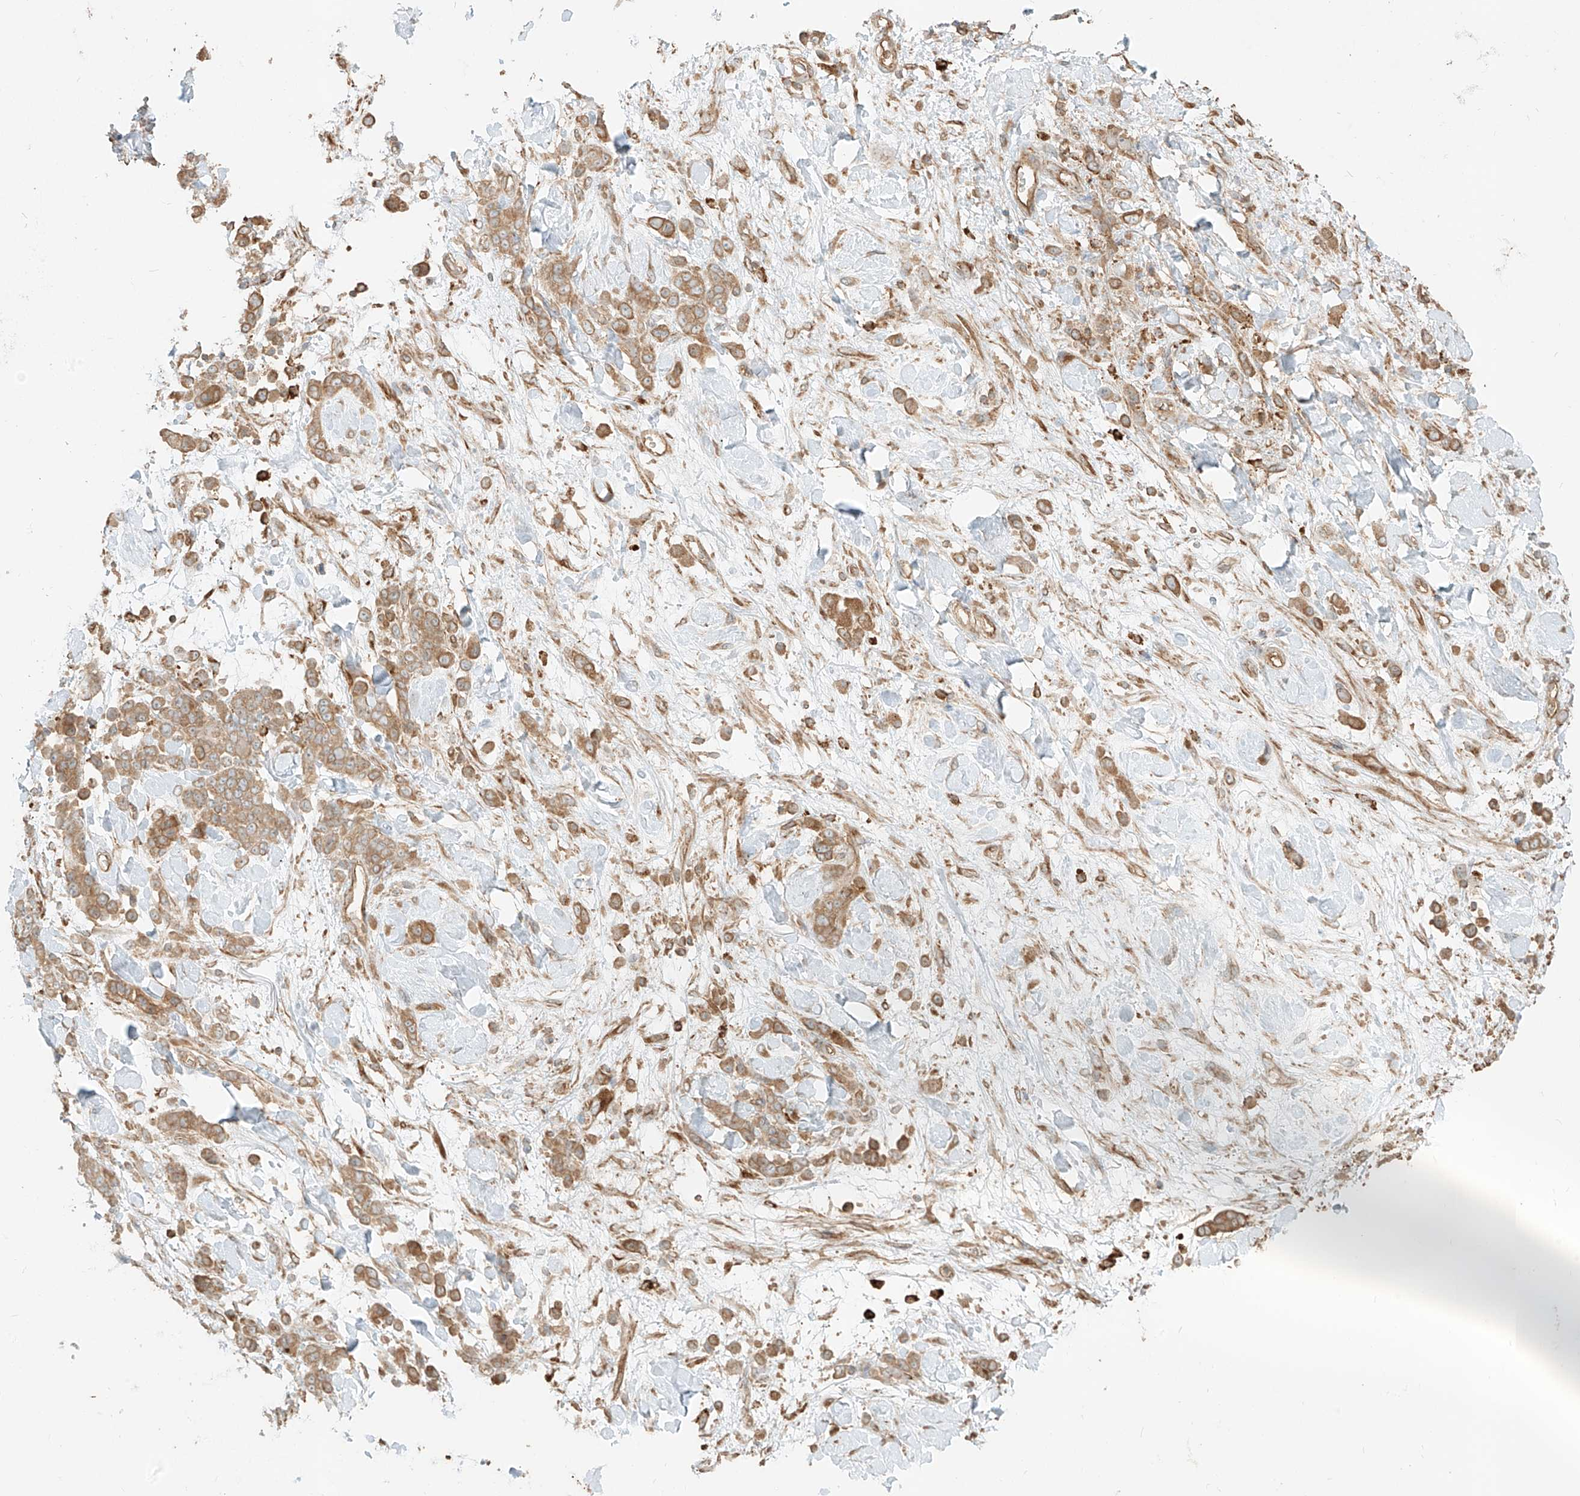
{"staining": {"intensity": "moderate", "quantity": ">75%", "location": "cytoplasmic/membranous"}, "tissue": "stomach cancer", "cell_type": "Tumor cells", "image_type": "cancer", "snomed": [{"axis": "morphology", "description": "Normal tissue, NOS"}, {"axis": "morphology", "description": "Adenocarcinoma, NOS"}, {"axis": "topography", "description": "Stomach"}], "caption": "Tumor cells show moderate cytoplasmic/membranous staining in approximately >75% of cells in stomach cancer (adenocarcinoma).", "gene": "CCDC115", "patient": {"sex": "male", "age": 82}}